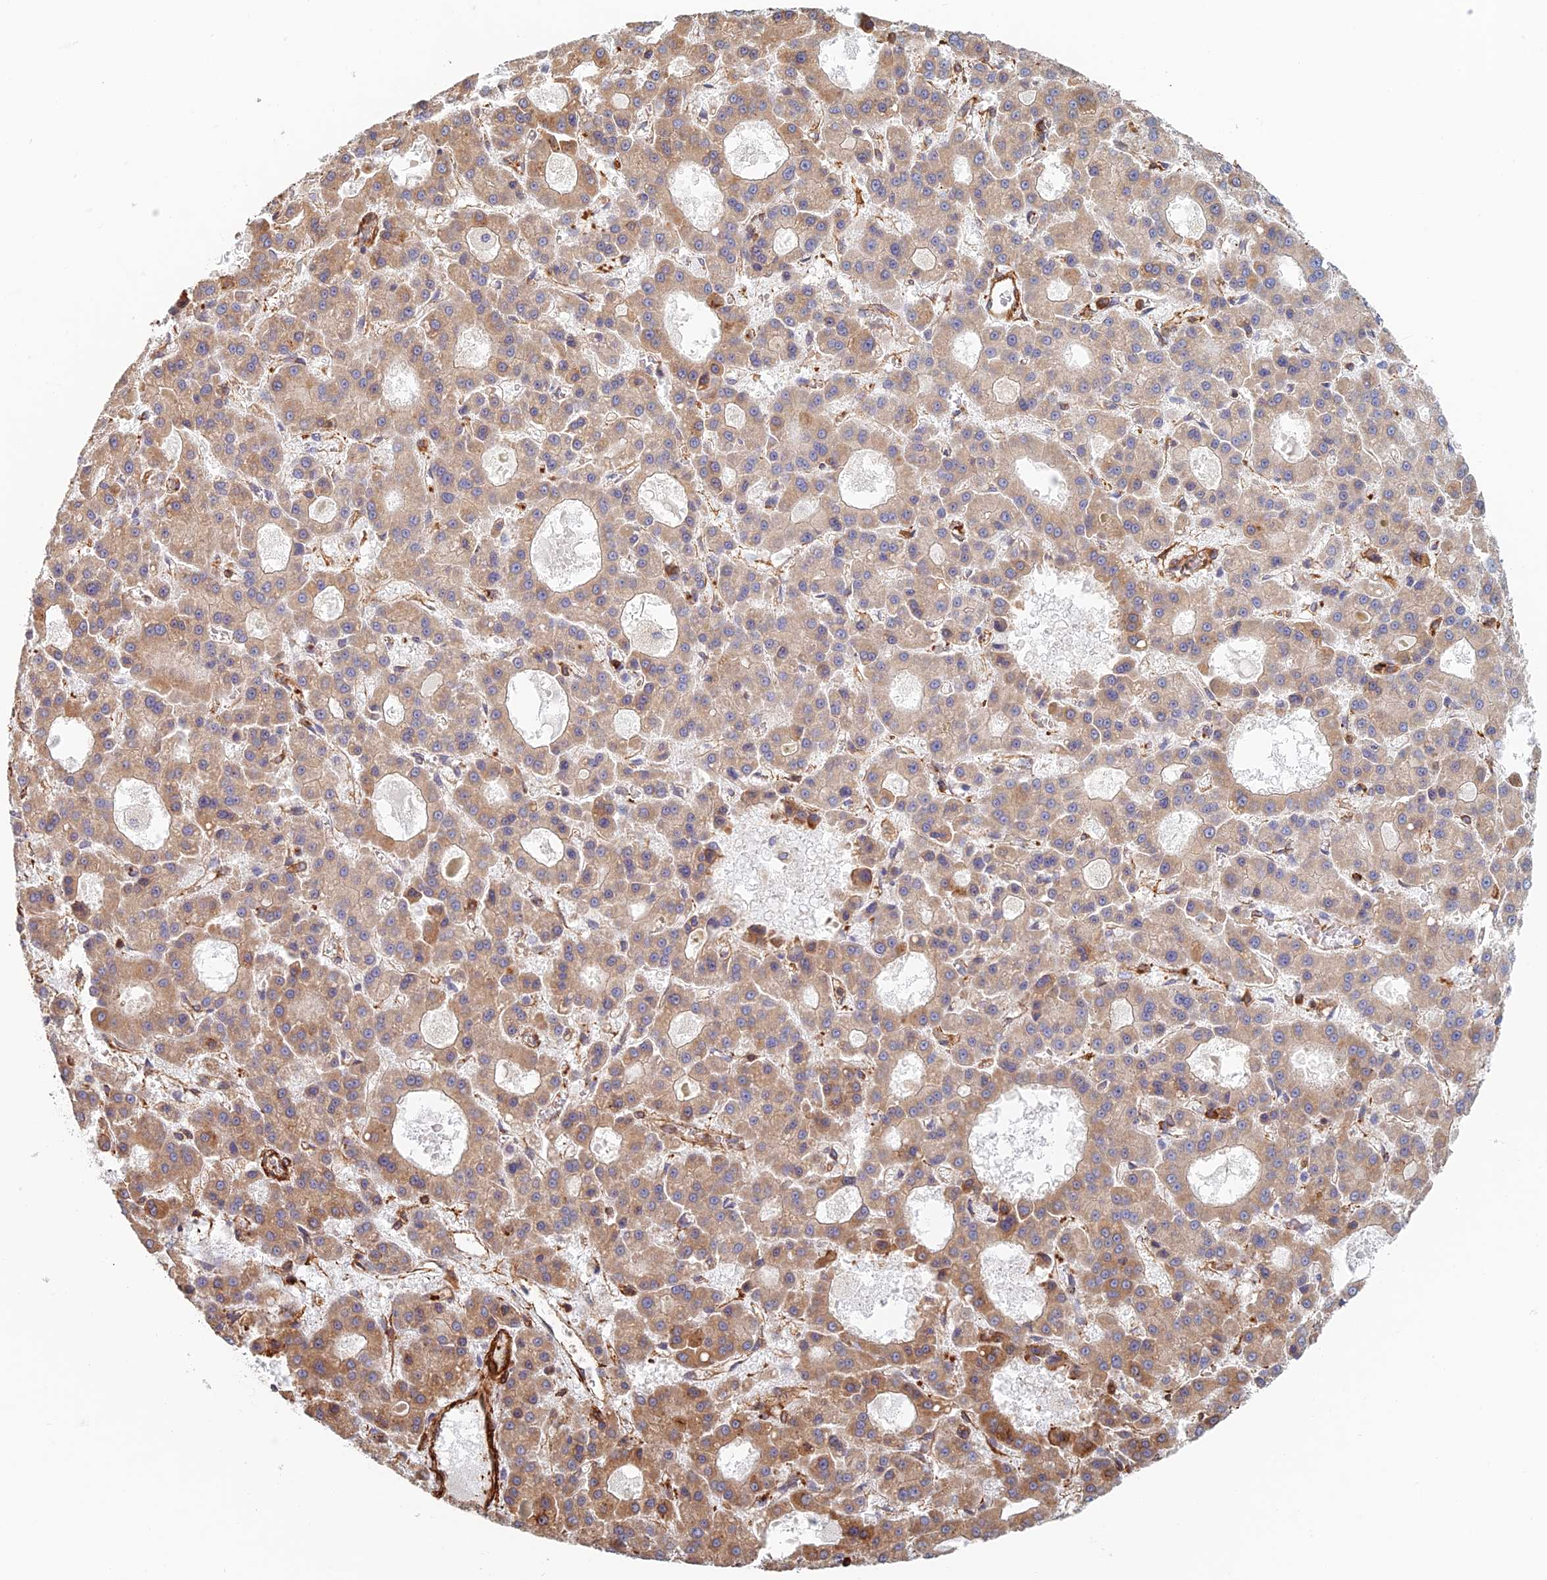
{"staining": {"intensity": "moderate", "quantity": "25%-75%", "location": "cytoplasmic/membranous"}, "tissue": "liver cancer", "cell_type": "Tumor cells", "image_type": "cancer", "snomed": [{"axis": "morphology", "description": "Carcinoma, Hepatocellular, NOS"}, {"axis": "topography", "description": "Liver"}], "caption": "Immunohistochemistry (IHC) (DAB (3,3'-diaminobenzidine)) staining of human hepatocellular carcinoma (liver) reveals moderate cytoplasmic/membranous protein staining in approximately 25%-75% of tumor cells. The staining is performed using DAB (3,3'-diaminobenzidine) brown chromogen to label protein expression. The nuclei are counter-stained blue using hematoxylin.", "gene": "PAK4", "patient": {"sex": "male", "age": 70}}